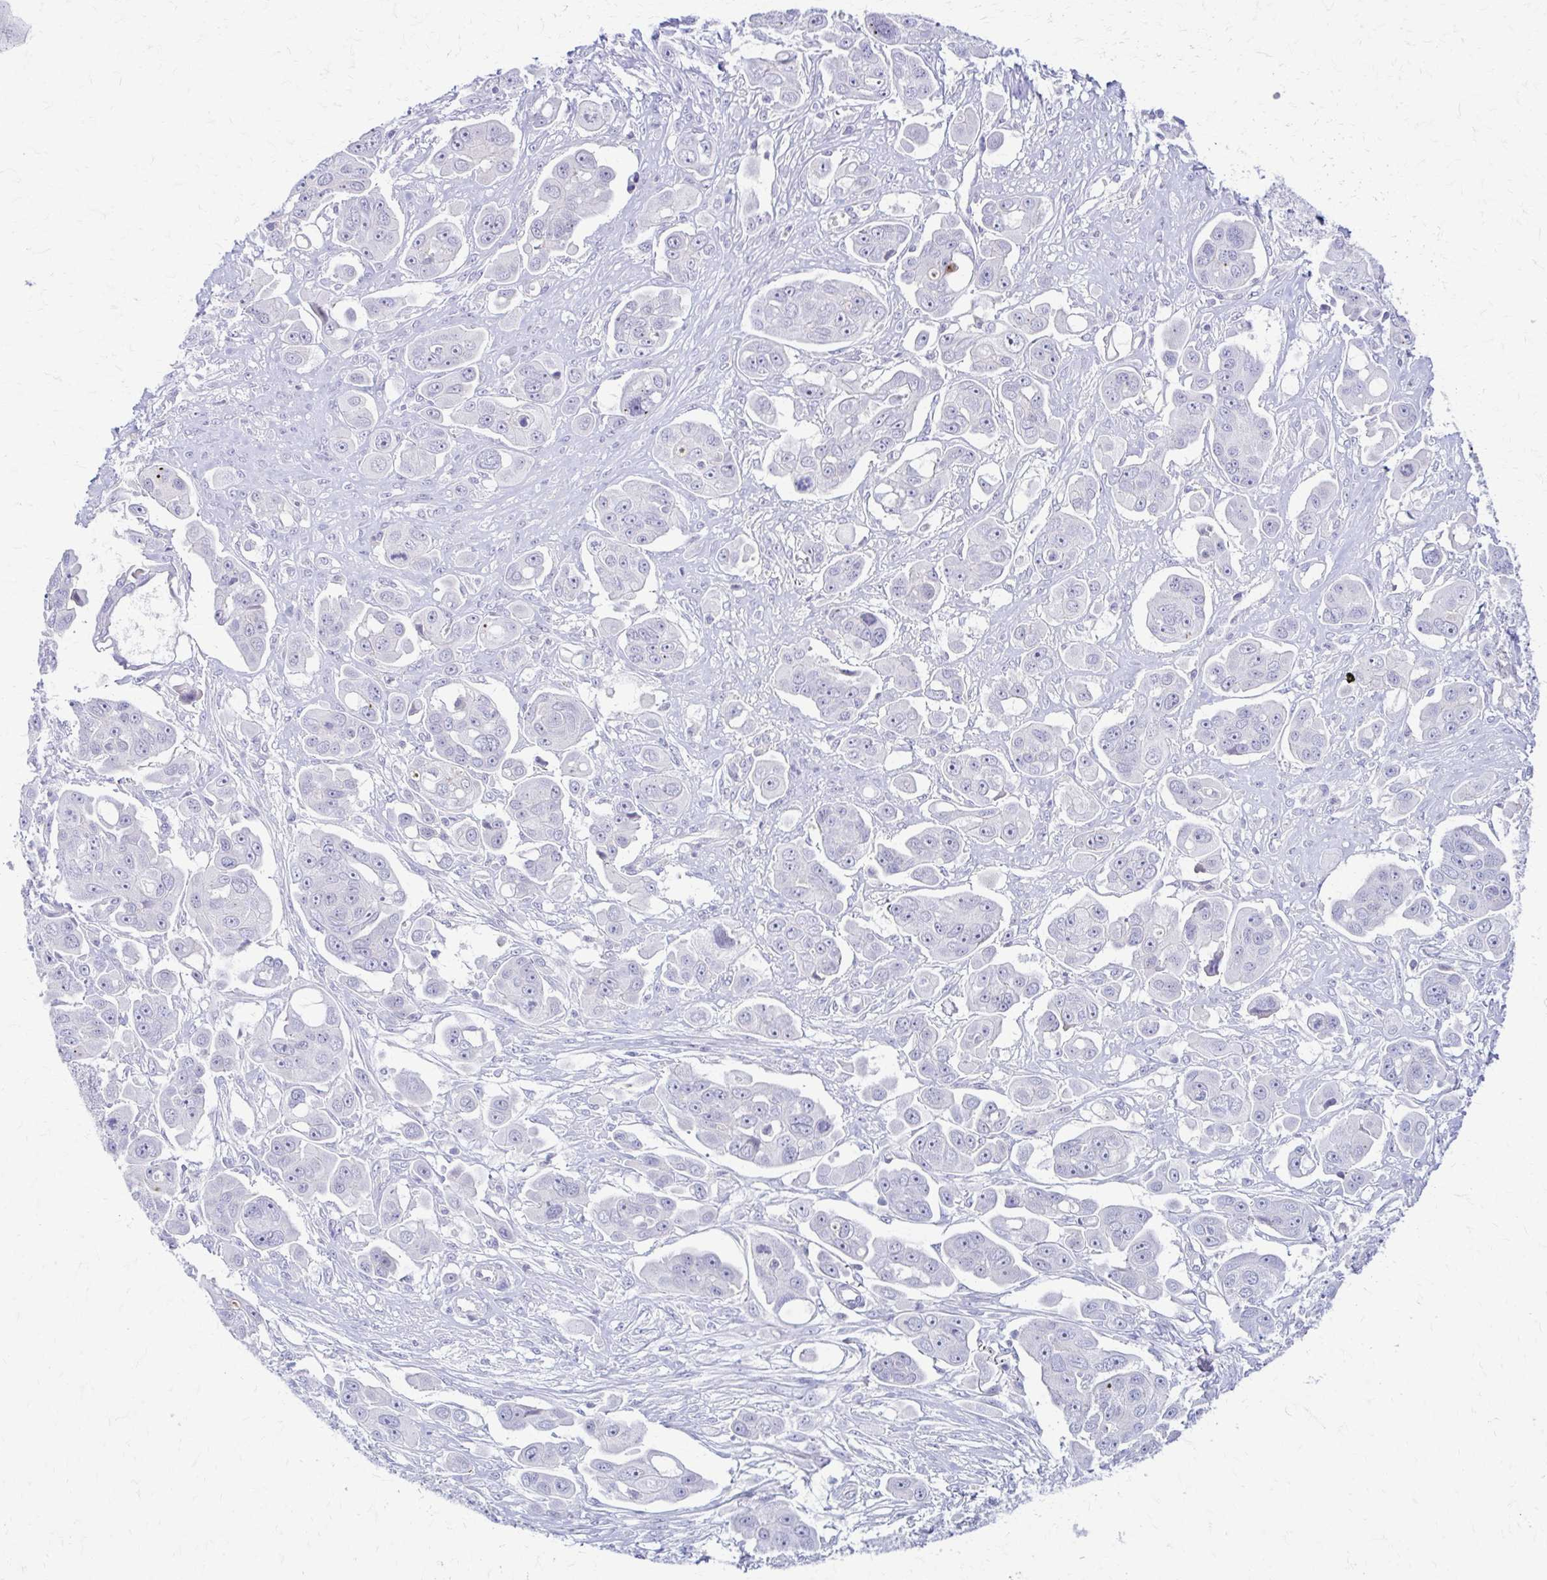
{"staining": {"intensity": "negative", "quantity": "none", "location": "none"}, "tissue": "ovarian cancer", "cell_type": "Tumor cells", "image_type": "cancer", "snomed": [{"axis": "morphology", "description": "Carcinoma, endometroid"}, {"axis": "topography", "description": "Ovary"}], "caption": "Image shows no significant protein staining in tumor cells of endometroid carcinoma (ovarian). Nuclei are stained in blue.", "gene": "RHOBTB2", "patient": {"sex": "female", "age": 70}}